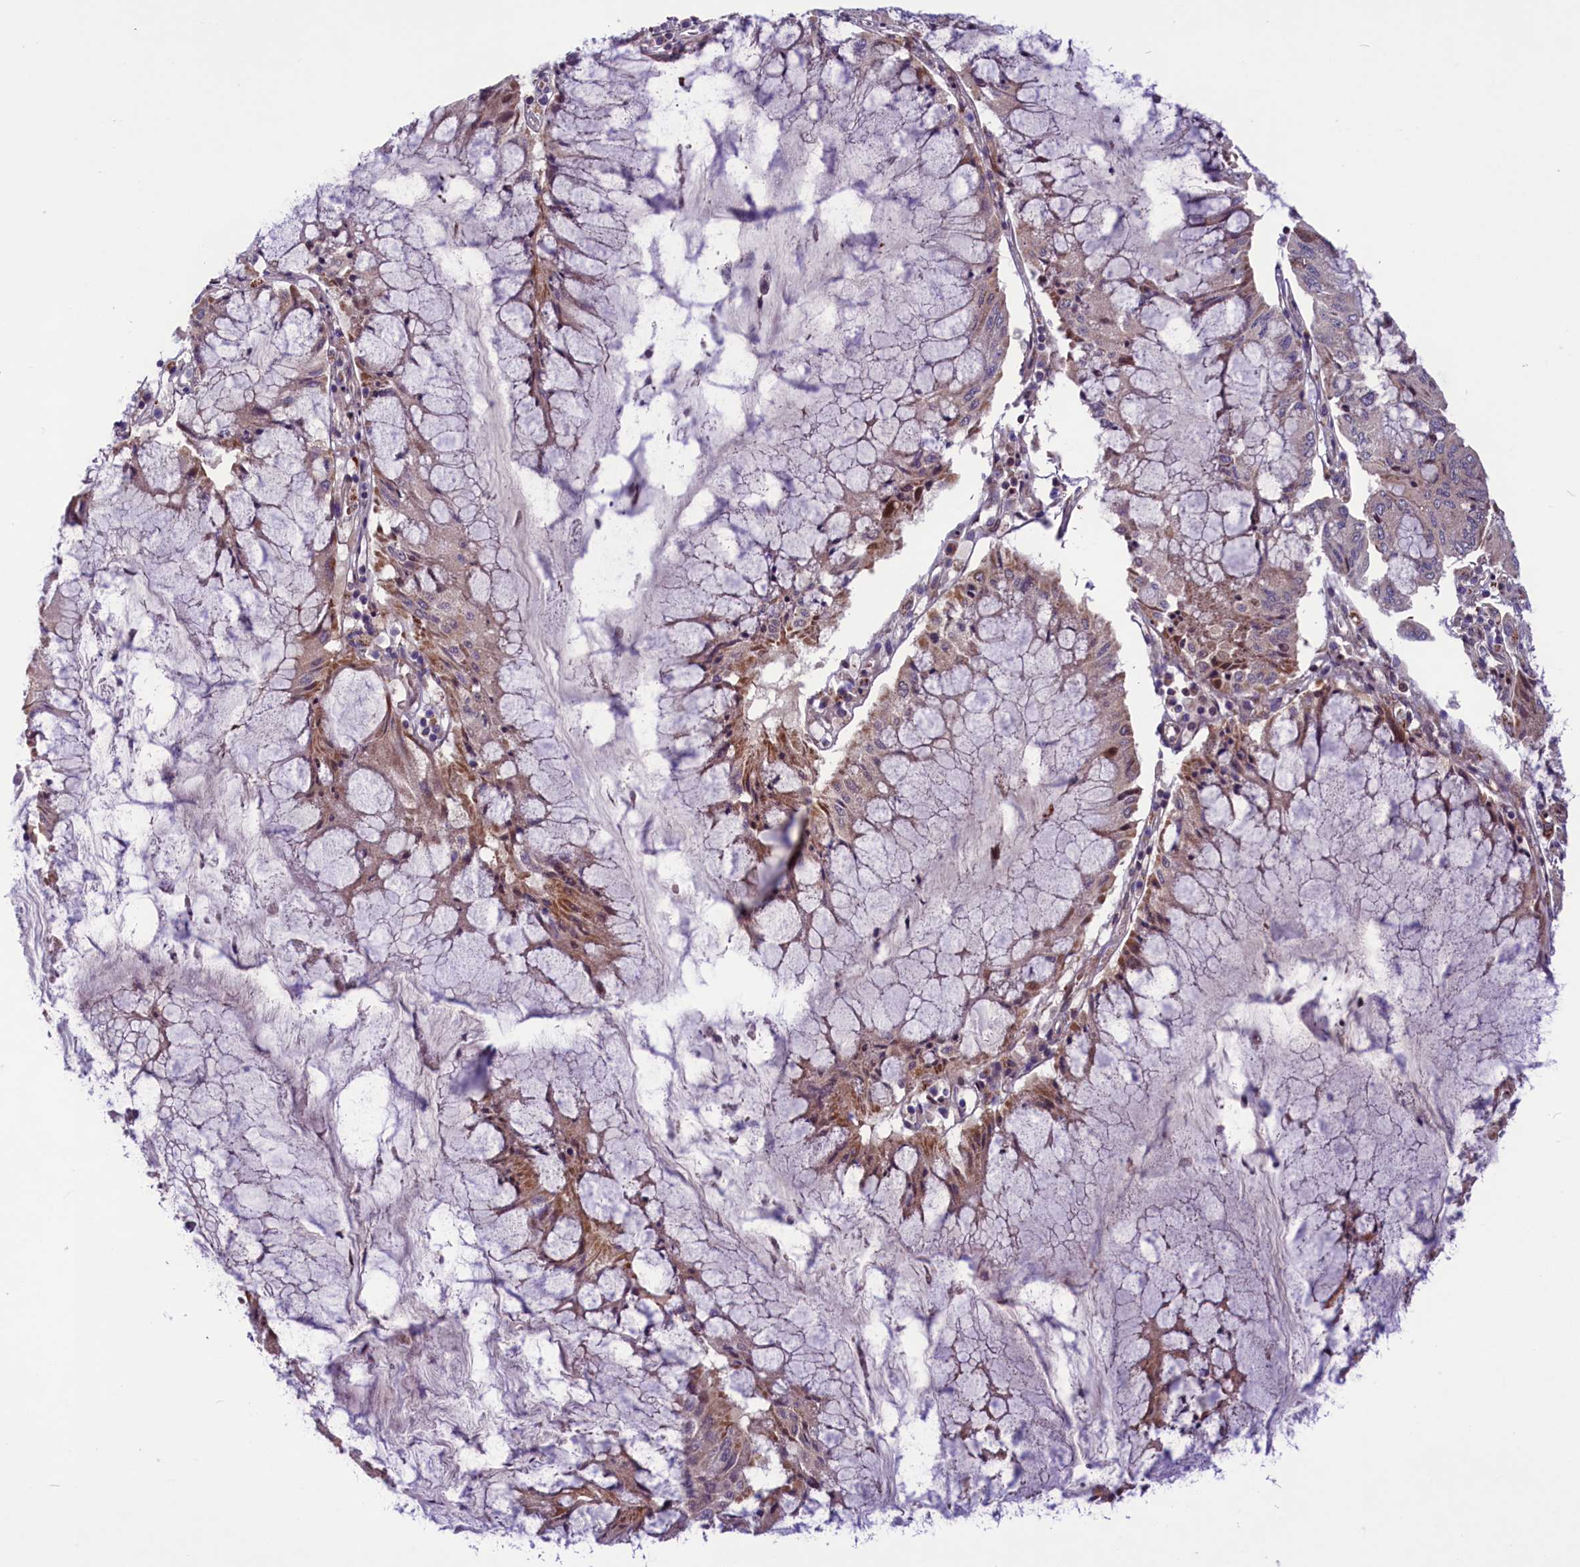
{"staining": {"intensity": "moderate", "quantity": "25%-75%", "location": "cytoplasmic/membranous"}, "tissue": "pancreatic cancer", "cell_type": "Tumor cells", "image_type": "cancer", "snomed": [{"axis": "morphology", "description": "Adenocarcinoma, NOS"}, {"axis": "topography", "description": "Pancreas"}], "caption": "About 25%-75% of tumor cells in human adenocarcinoma (pancreatic) demonstrate moderate cytoplasmic/membranous protein positivity as visualized by brown immunohistochemical staining.", "gene": "MIEF2", "patient": {"sex": "female", "age": 50}}